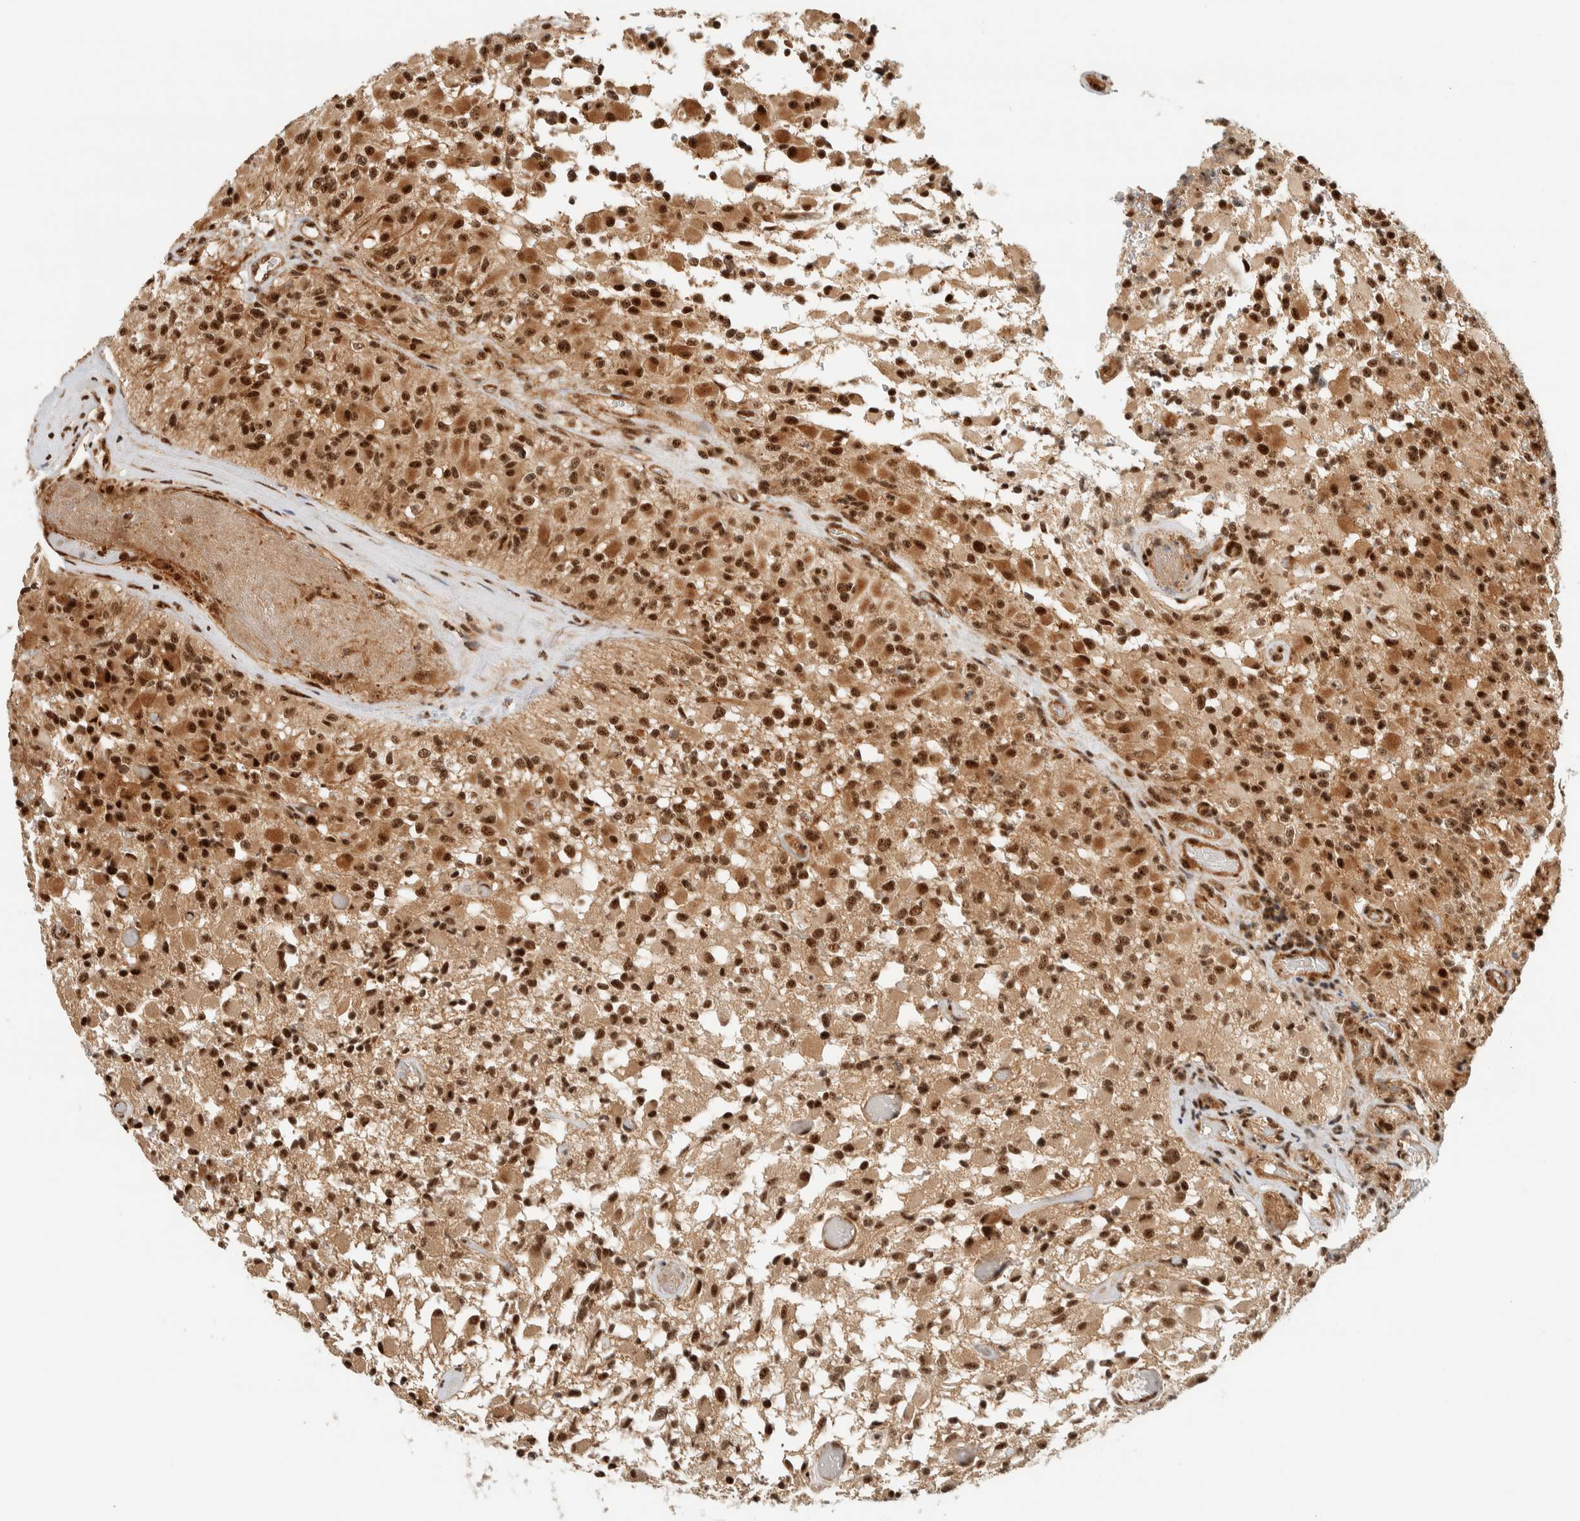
{"staining": {"intensity": "strong", "quantity": ">75%", "location": "cytoplasmic/membranous,nuclear"}, "tissue": "glioma", "cell_type": "Tumor cells", "image_type": "cancer", "snomed": [{"axis": "morphology", "description": "Glioma, malignant, High grade"}, {"axis": "topography", "description": "Brain"}], "caption": "A photomicrograph showing strong cytoplasmic/membranous and nuclear positivity in approximately >75% of tumor cells in malignant glioma (high-grade), as visualized by brown immunohistochemical staining.", "gene": "SIK1", "patient": {"sex": "male", "age": 71}}